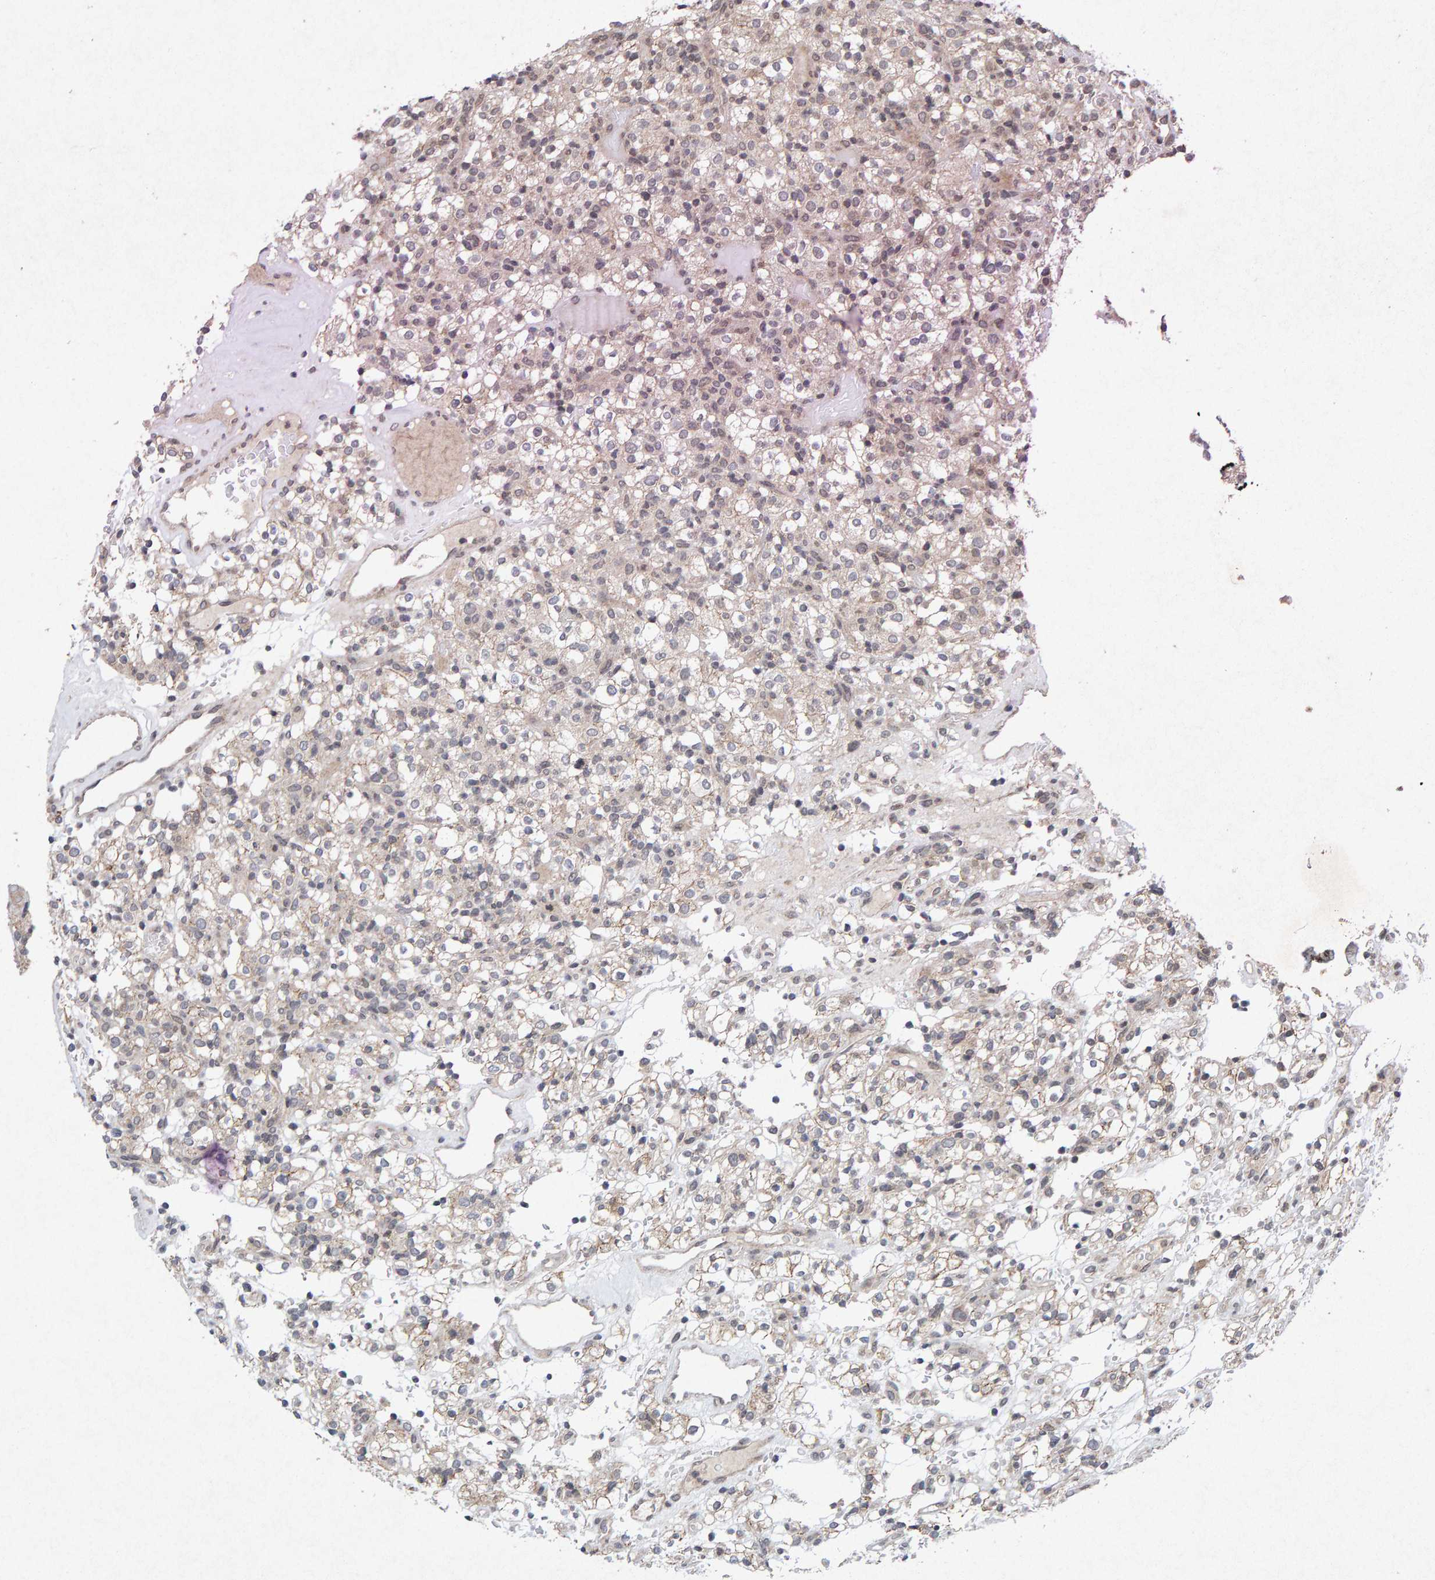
{"staining": {"intensity": "weak", "quantity": "<25%", "location": "cytoplasmic/membranous"}, "tissue": "renal cancer", "cell_type": "Tumor cells", "image_type": "cancer", "snomed": [{"axis": "morphology", "description": "Normal tissue, NOS"}, {"axis": "morphology", "description": "Adenocarcinoma, NOS"}, {"axis": "topography", "description": "Kidney"}], "caption": "This is an immunohistochemistry histopathology image of human renal cancer (adenocarcinoma). There is no staining in tumor cells.", "gene": "CDH2", "patient": {"sex": "female", "age": 72}}